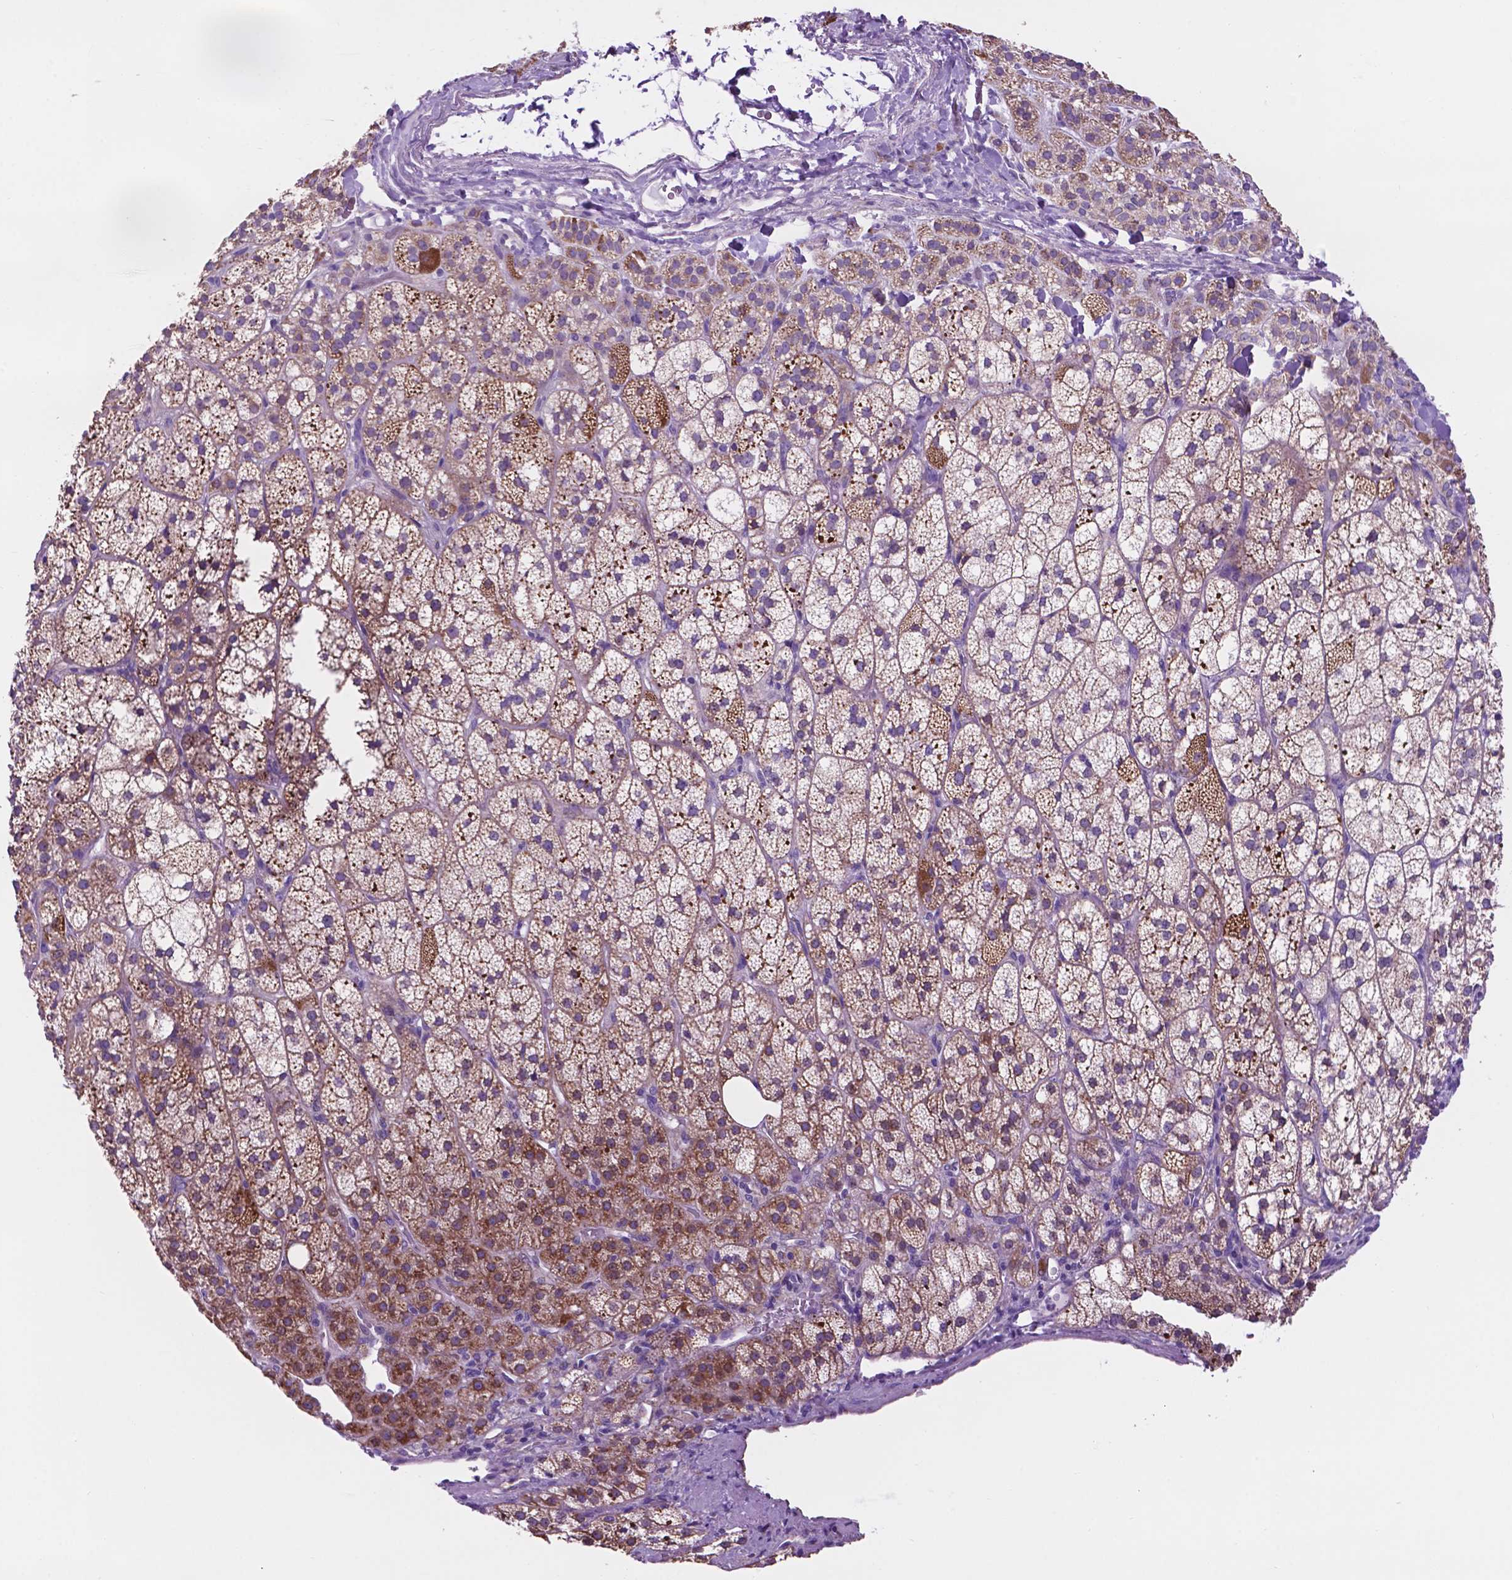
{"staining": {"intensity": "moderate", "quantity": ">75%", "location": "cytoplasmic/membranous"}, "tissue": "adrenal gland", "cell_type": "Glandular cells", "image_type": "normal", "snomed": [{"axis": "morphology", "description": "Normal tissue, NOS"}, {"axis": "topography", "description": "Adrenal gland"}], "caption": "Glandular cells reveal medium levels of moderate cytoplasmic/membranous staining in approximately >75% of cells in benign human adrenal gland.", "gene": "TMEM121B", "patient": {"sex": "female", "age": 60}}